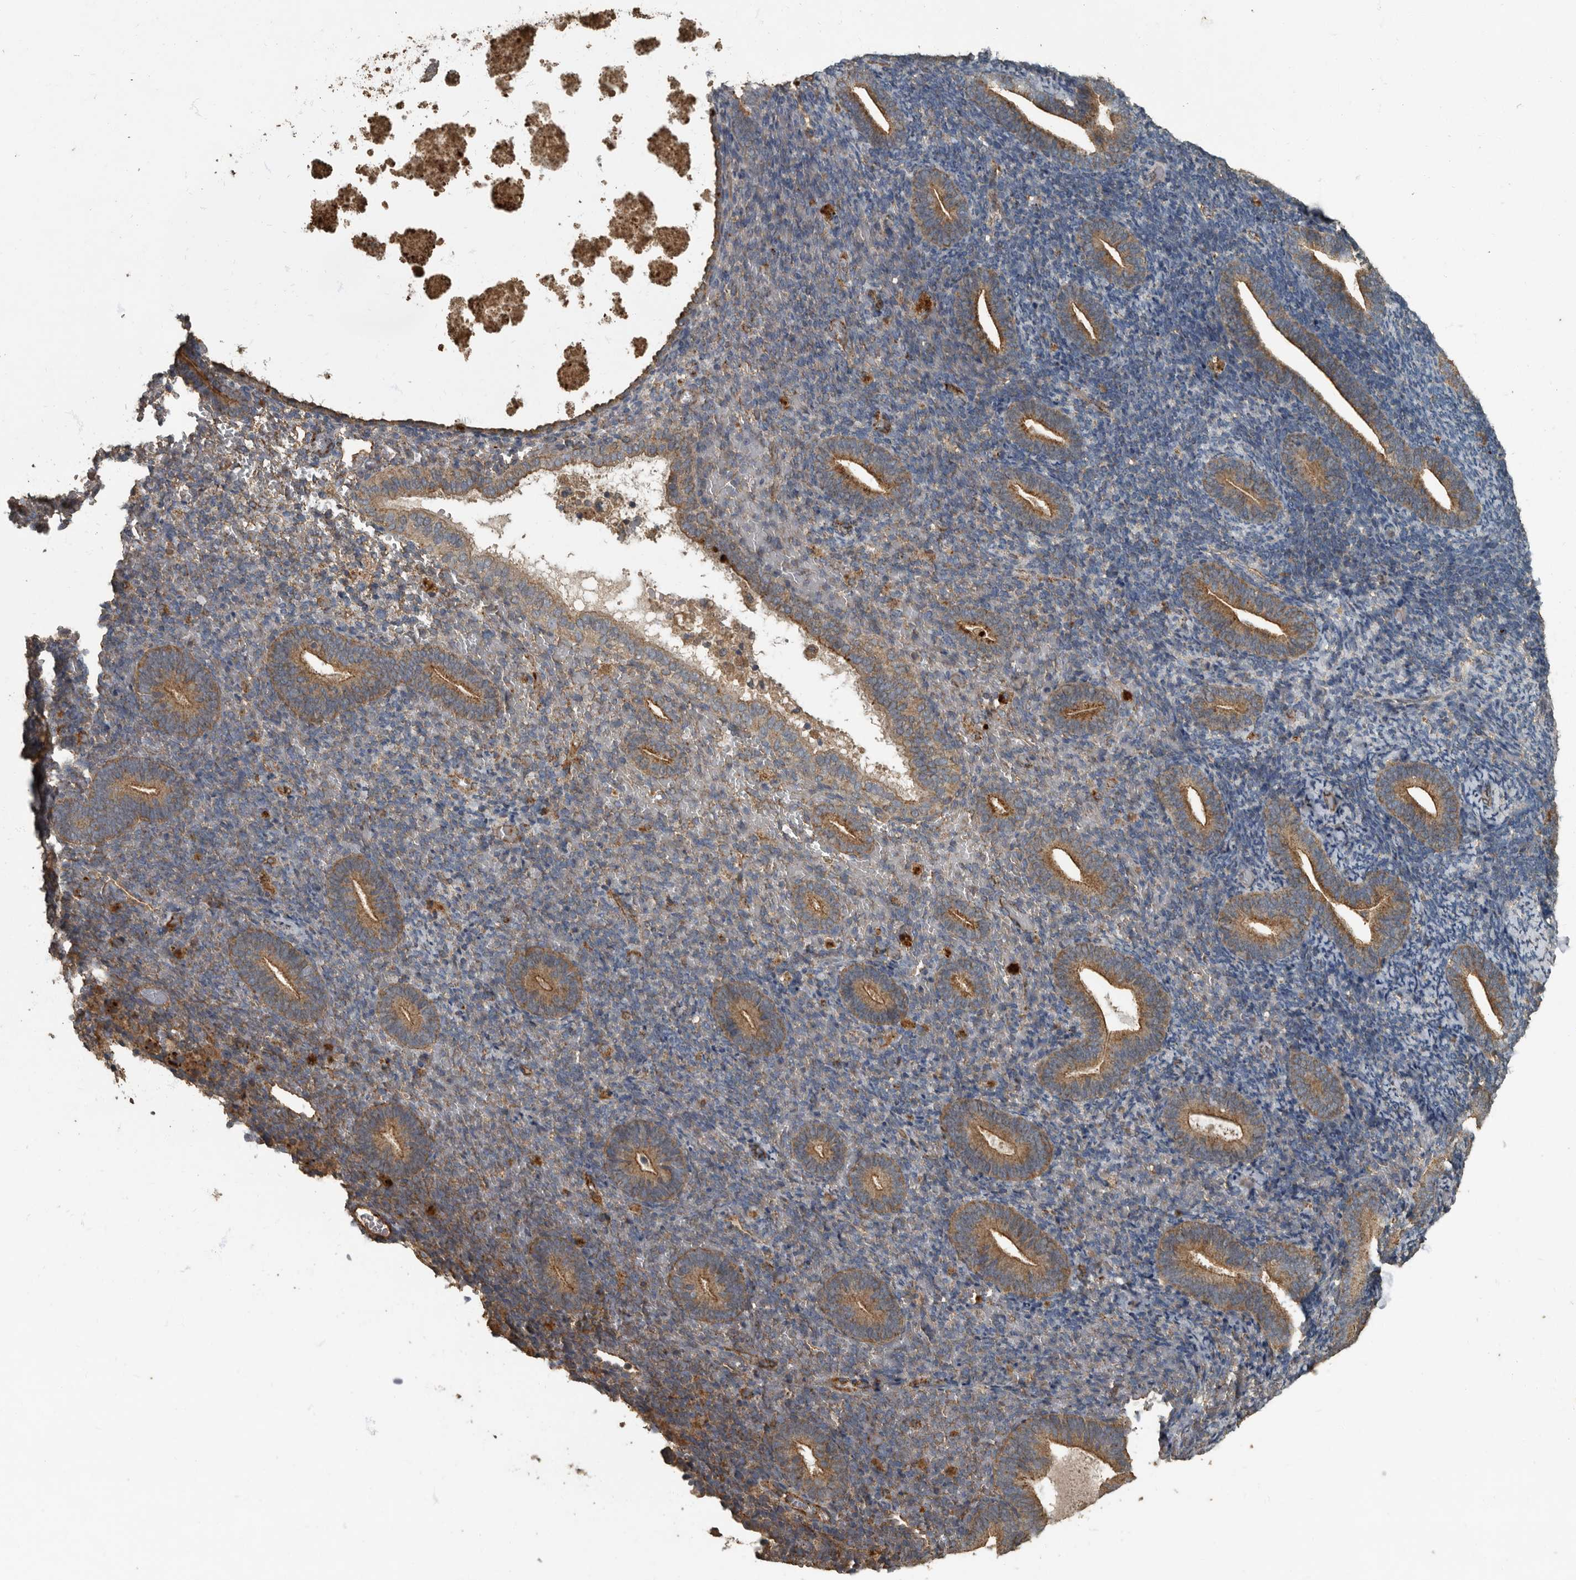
{"staining": {"intensity": "weak", "quantity": "25%-75%", "location": "cytoplasmic/membranous"}, "tissue": "endometrium", "cell_type": "Cells in endometrial stroma", "image_type": "normal", "snomed": [{"axis": "morphology", "description": "Normal tissue, NOS"}, {"axis": "topography", "description": "Endometrium"}], "caption": "This image reveals normal endometrium stained with immunohistochemistry to label a protein in brown. The cytoplasmic/membranous of cells in endometrial stroma show weak positivity for the protein. Nuclei are counter-stained blue.", "gene": "IL15RA", "patient": {"sex": "female", "age": 51}}